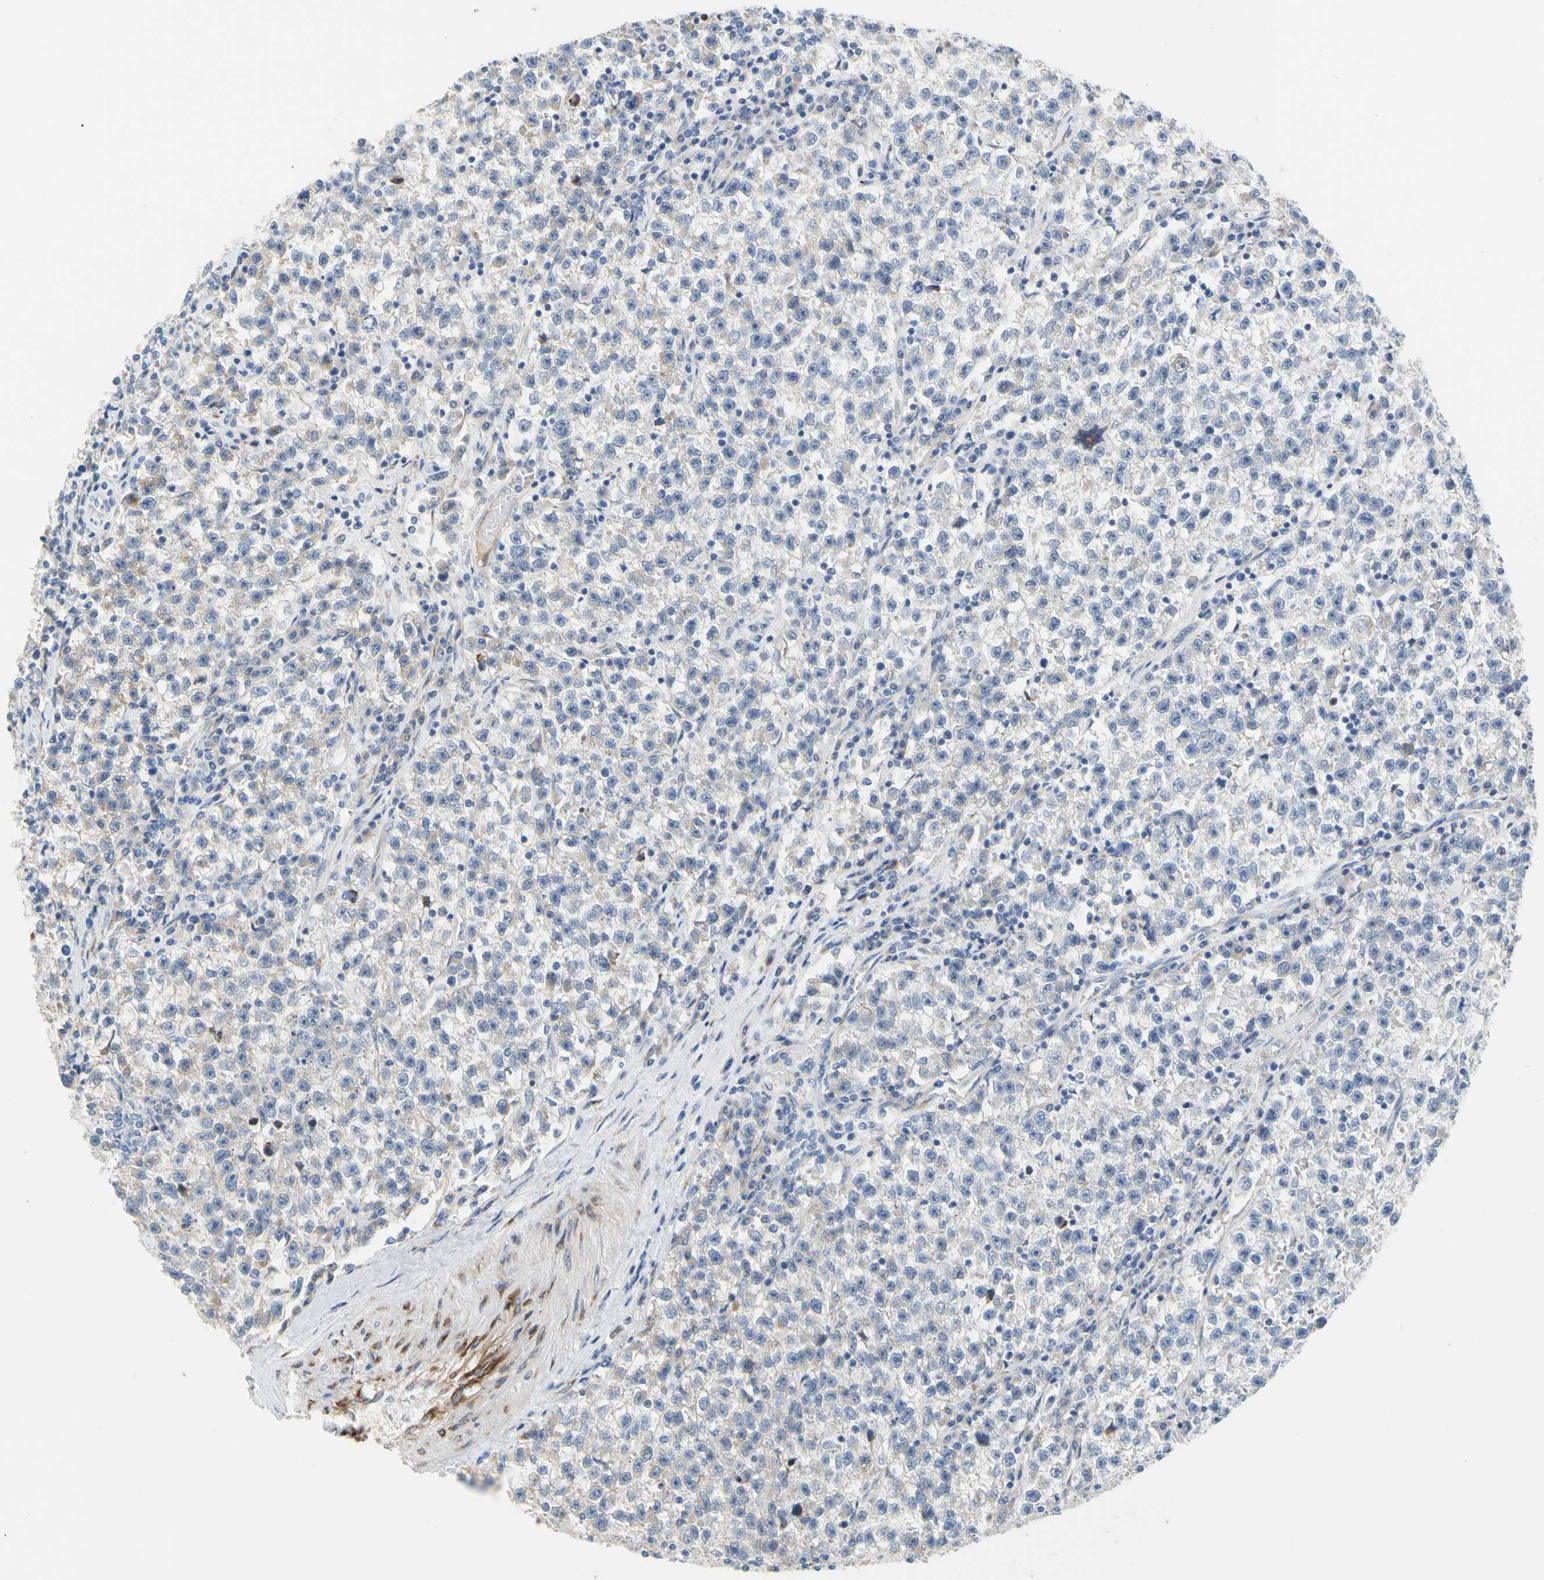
{"staining": {"intensity": "weak", "quantity": "<25%", "location": "cytoplasmic/membranous"}, "tissue": "testis cancer", "cell_type": "Tumor cells", "image_type": "cancer", "snomed": [{"axis": "morphology", "description": "Seminoma, NOS"}, {"axis": "topography", "description": "Testis"}], "caption": "Image shows no significant protein staining in tumor cells of testis cancer.", "gene": "ZNF236", "patient": {"sex": "male", "age": 22}}